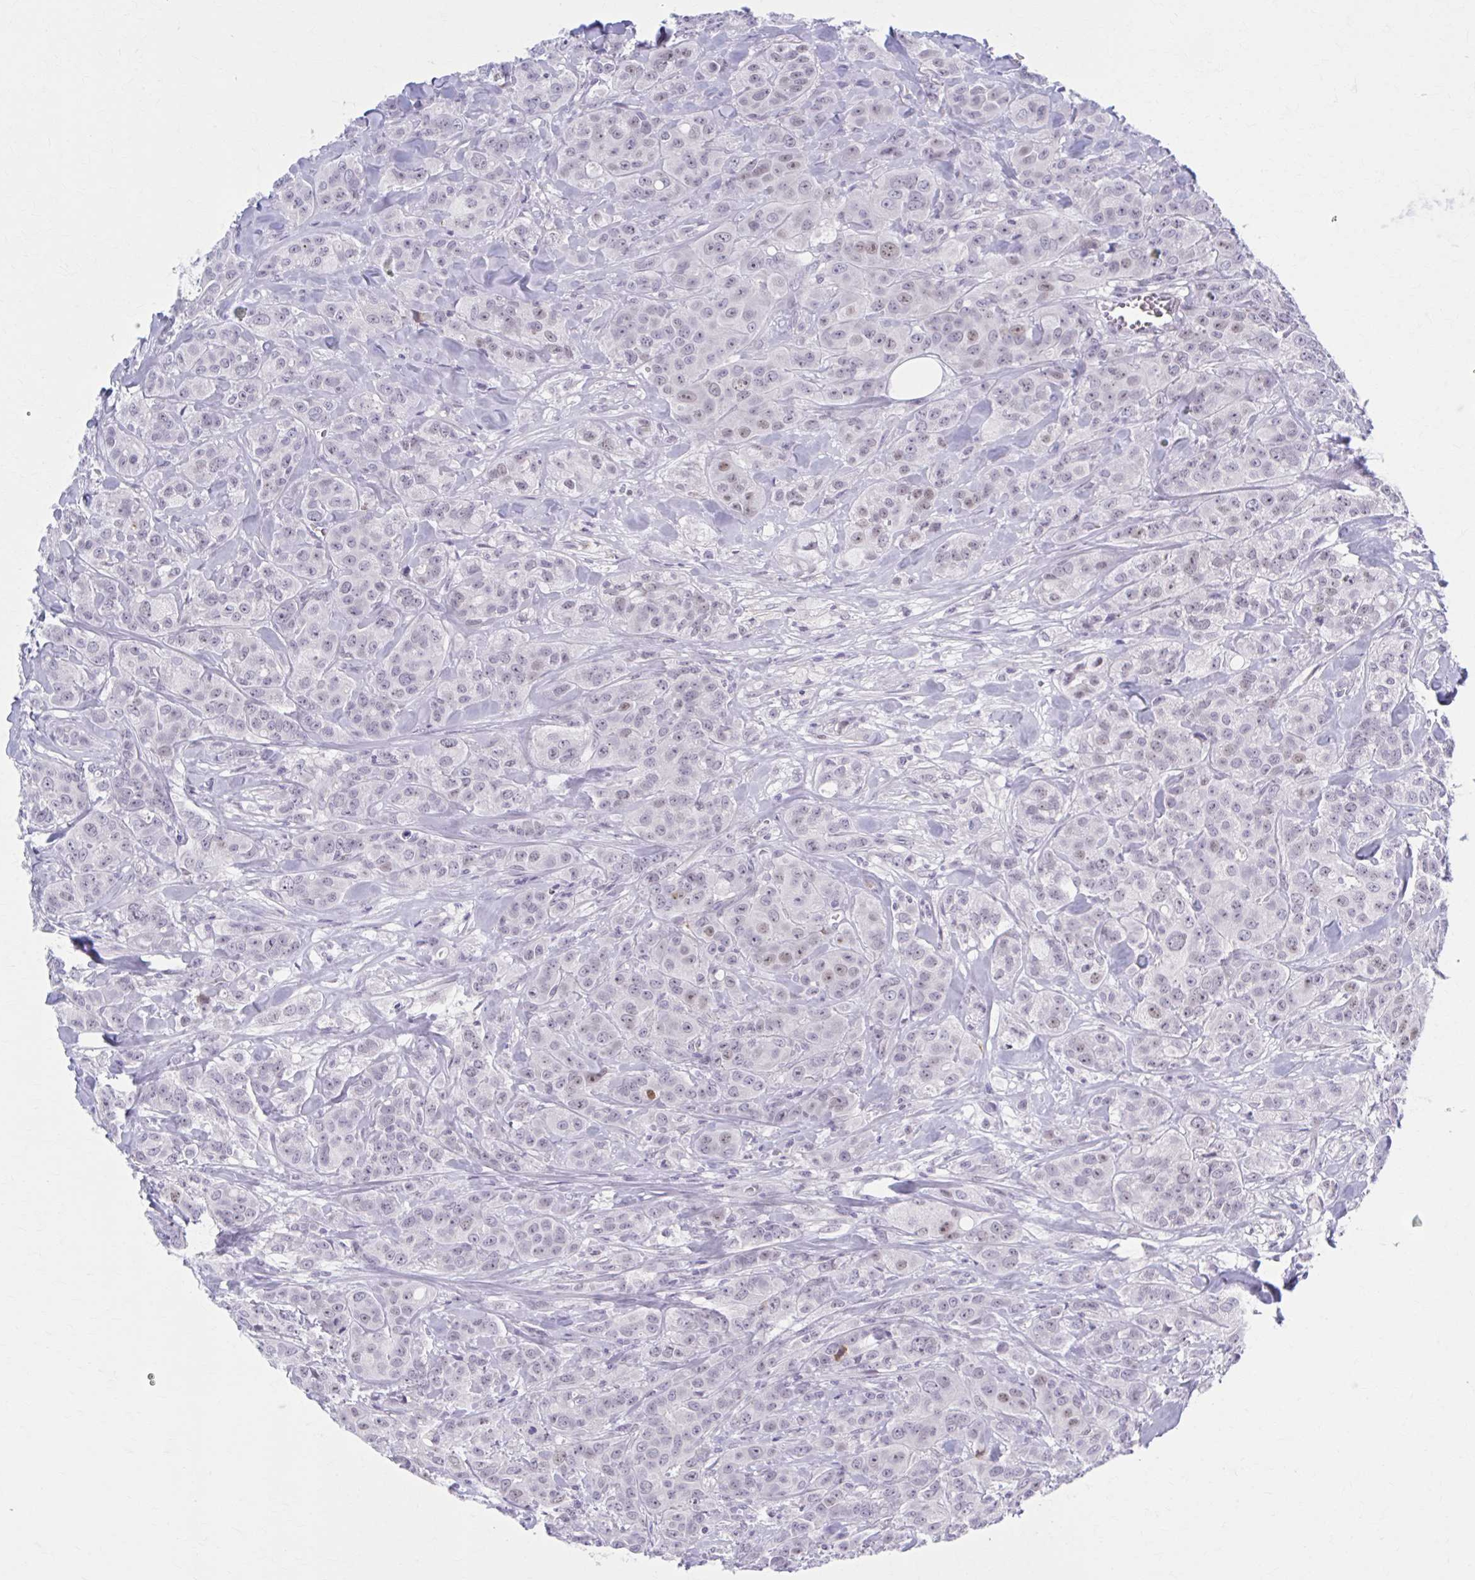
{"staining": {"intensity": "weak", "quantity": "25%-75%", "location": "nuclear"}, "tissue": "breast cancer", "cell_type": "Tumor cells", "image_type": "cancer", "snomed": [{"axis": "morphology", "description": "Normal tissue, NOS"}, {"axis": "morphology", "description": "Duct carcinoma"}, {"axis": "topography", "description": "Breast"}], "caption": "The photomicrograph demonstrates staining of infiltrating ductal carcinoma (breast), revealing weak nuclear protein positivity (brown color) within tumor cells.", "gene": "CCDC105", "patient": {"sex": "female", "age": 43}}